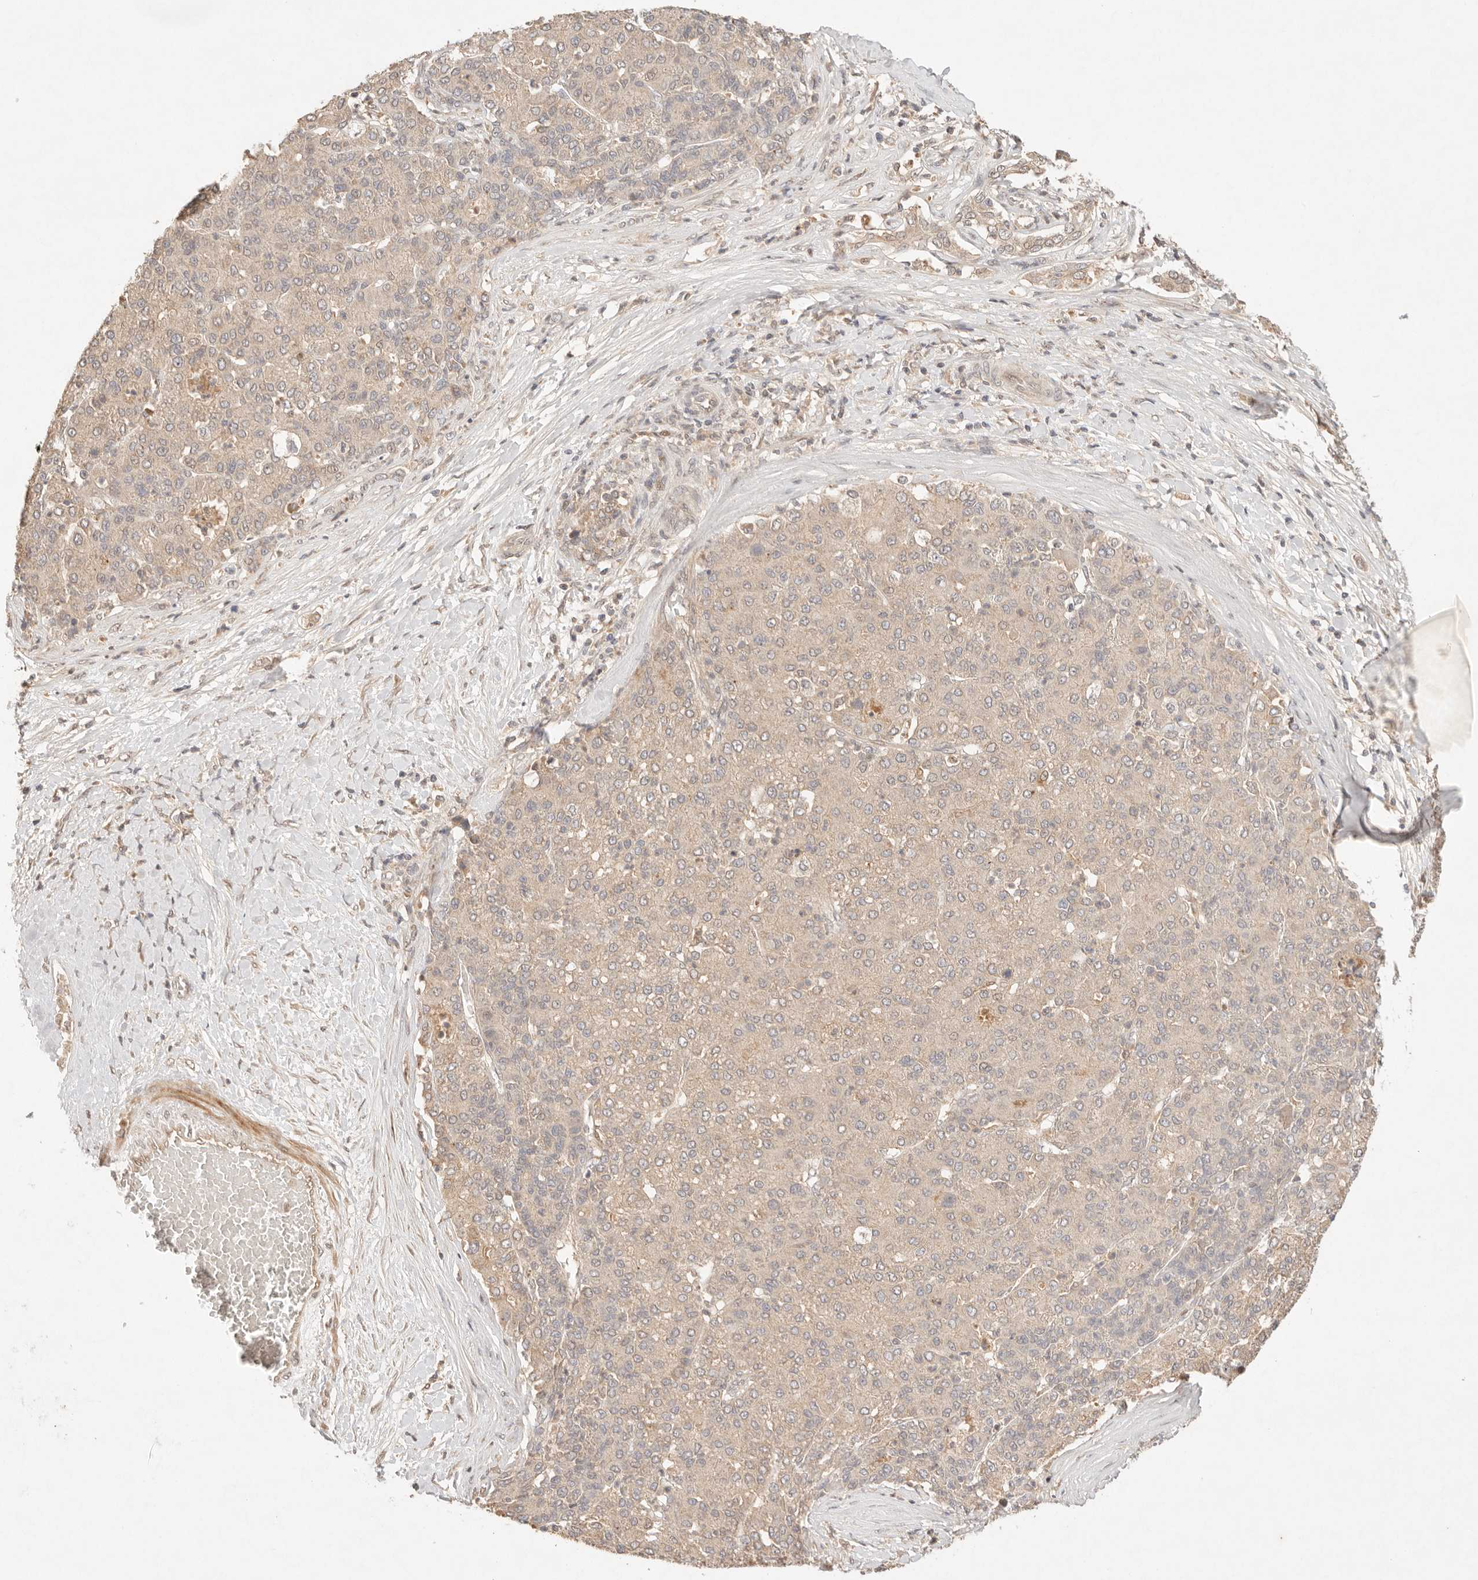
{"staining": {"intensity": "weak", "quantity": ">75%", "location": "cytoplasmic/membranous"}, "tissue": "liver cancer", "cell_type": "Tumor cells", "image_type": "cancer", "snomed": [{"axis": "morphology", "description": "Carcinoma, Hepatocellular, NOS"}, {"axis": "topography", "description": "Liver"}], "caption": "Immunohistochemistry (IHC) (DAB) staining of human liver cancer (hepatocellular carcinoma) shows weak cytoplasmic/membranous protein positivity in approximately >75% of tumor cells.", "gene": "PHLDA3", "patient": {"sex": "male", "age": 65}}